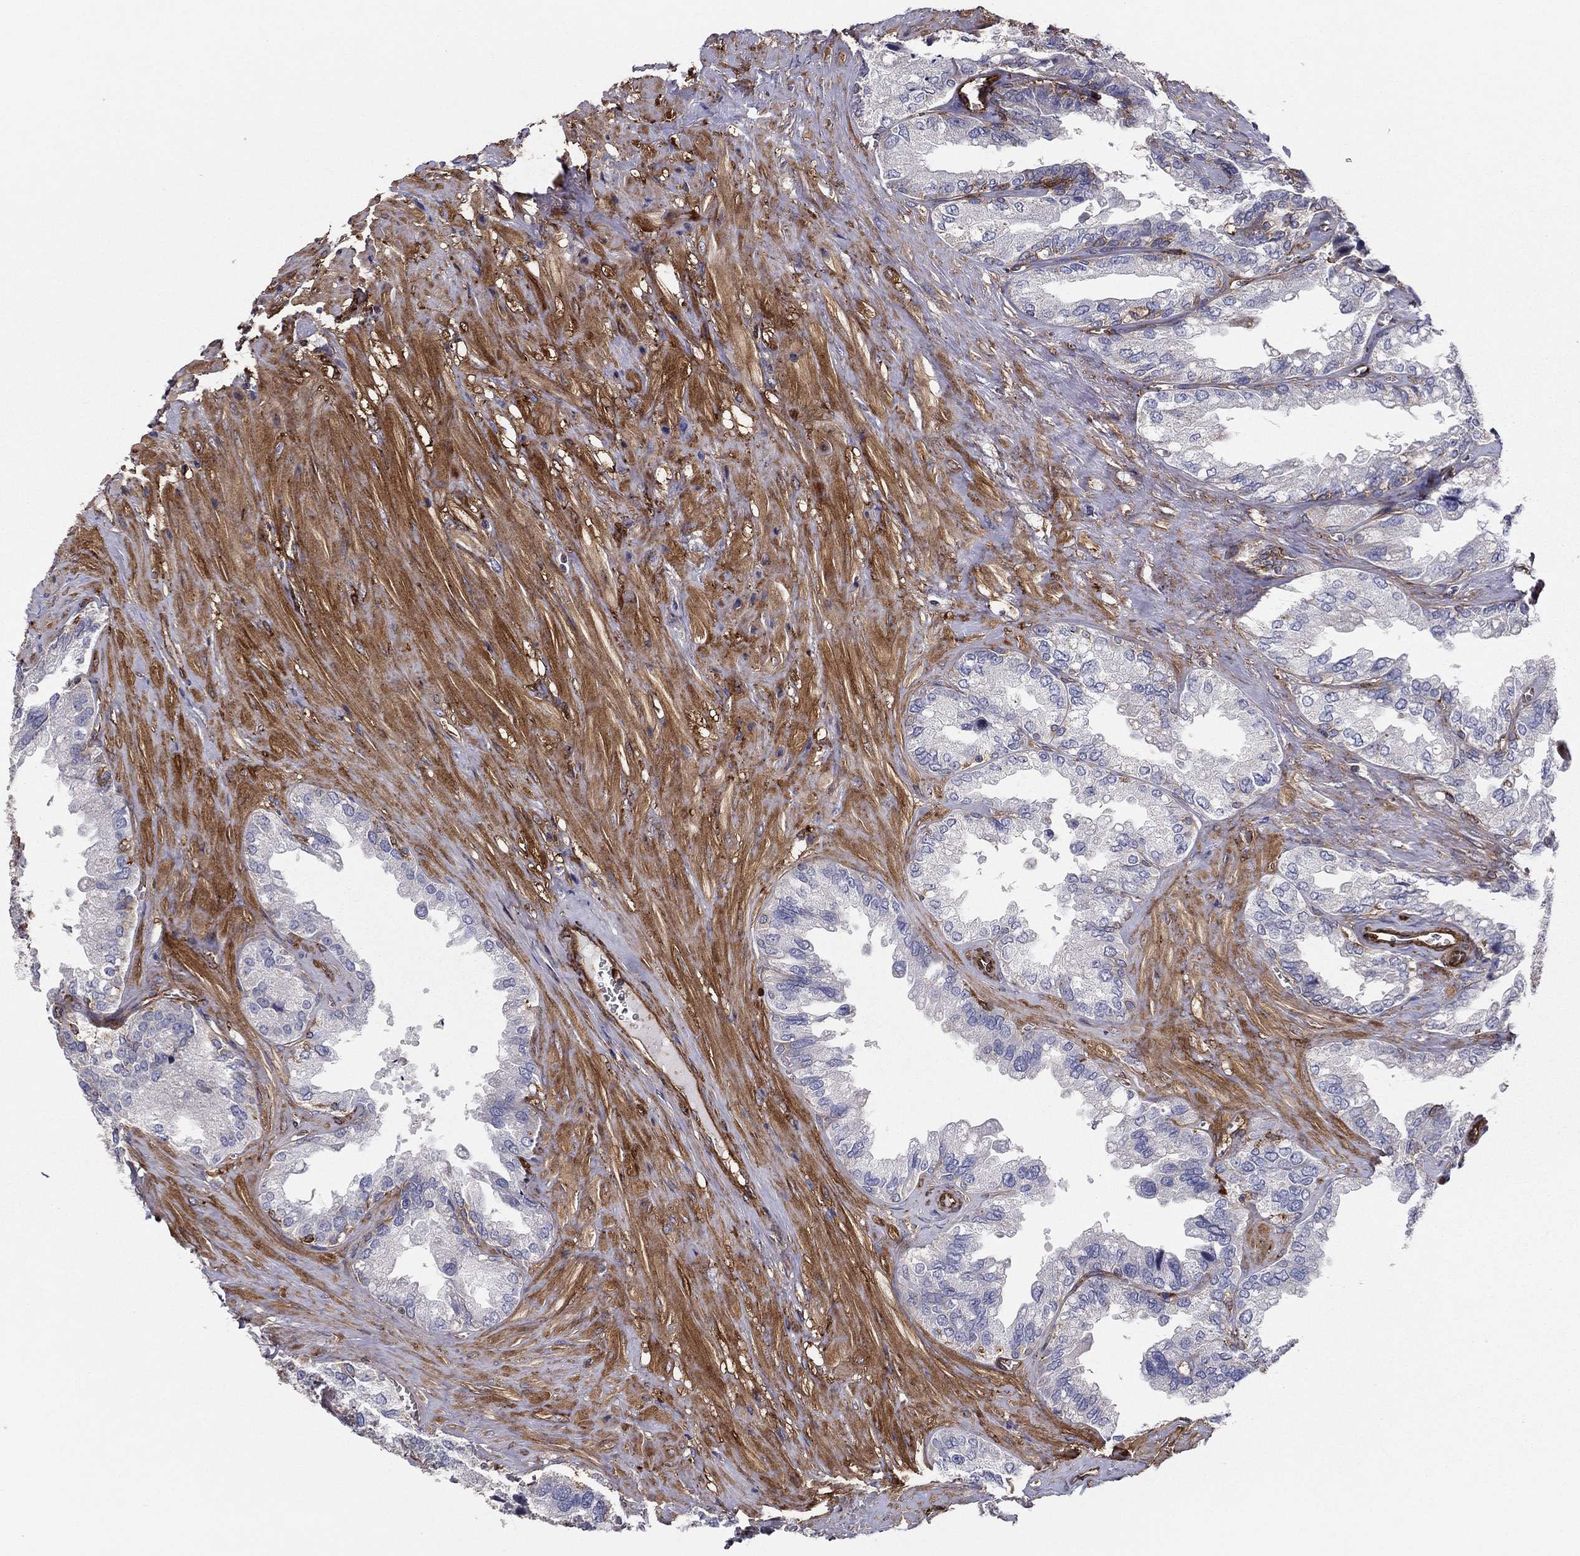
{"staining": {"intensity": "negative", "quantity": "none", "location": "none"}, "tissue": "seminal vesicle", "cell_type": "Glandular cells", "image_type": "normal", "snomed": [{"axis": "morphology", "description": "Normal tissue, NOS"}, {"axis": "topography", "description": "Seminal veicle"}], "caption": "High magnification brightfield microscopy of benign seminal vesicle stained with DAB (brown) and counterstained with hematoxylin (blue): glandular cells show no significant expression.", "gene": "EHBP1L1", "patient": {"sex": "male", "age": 67}}